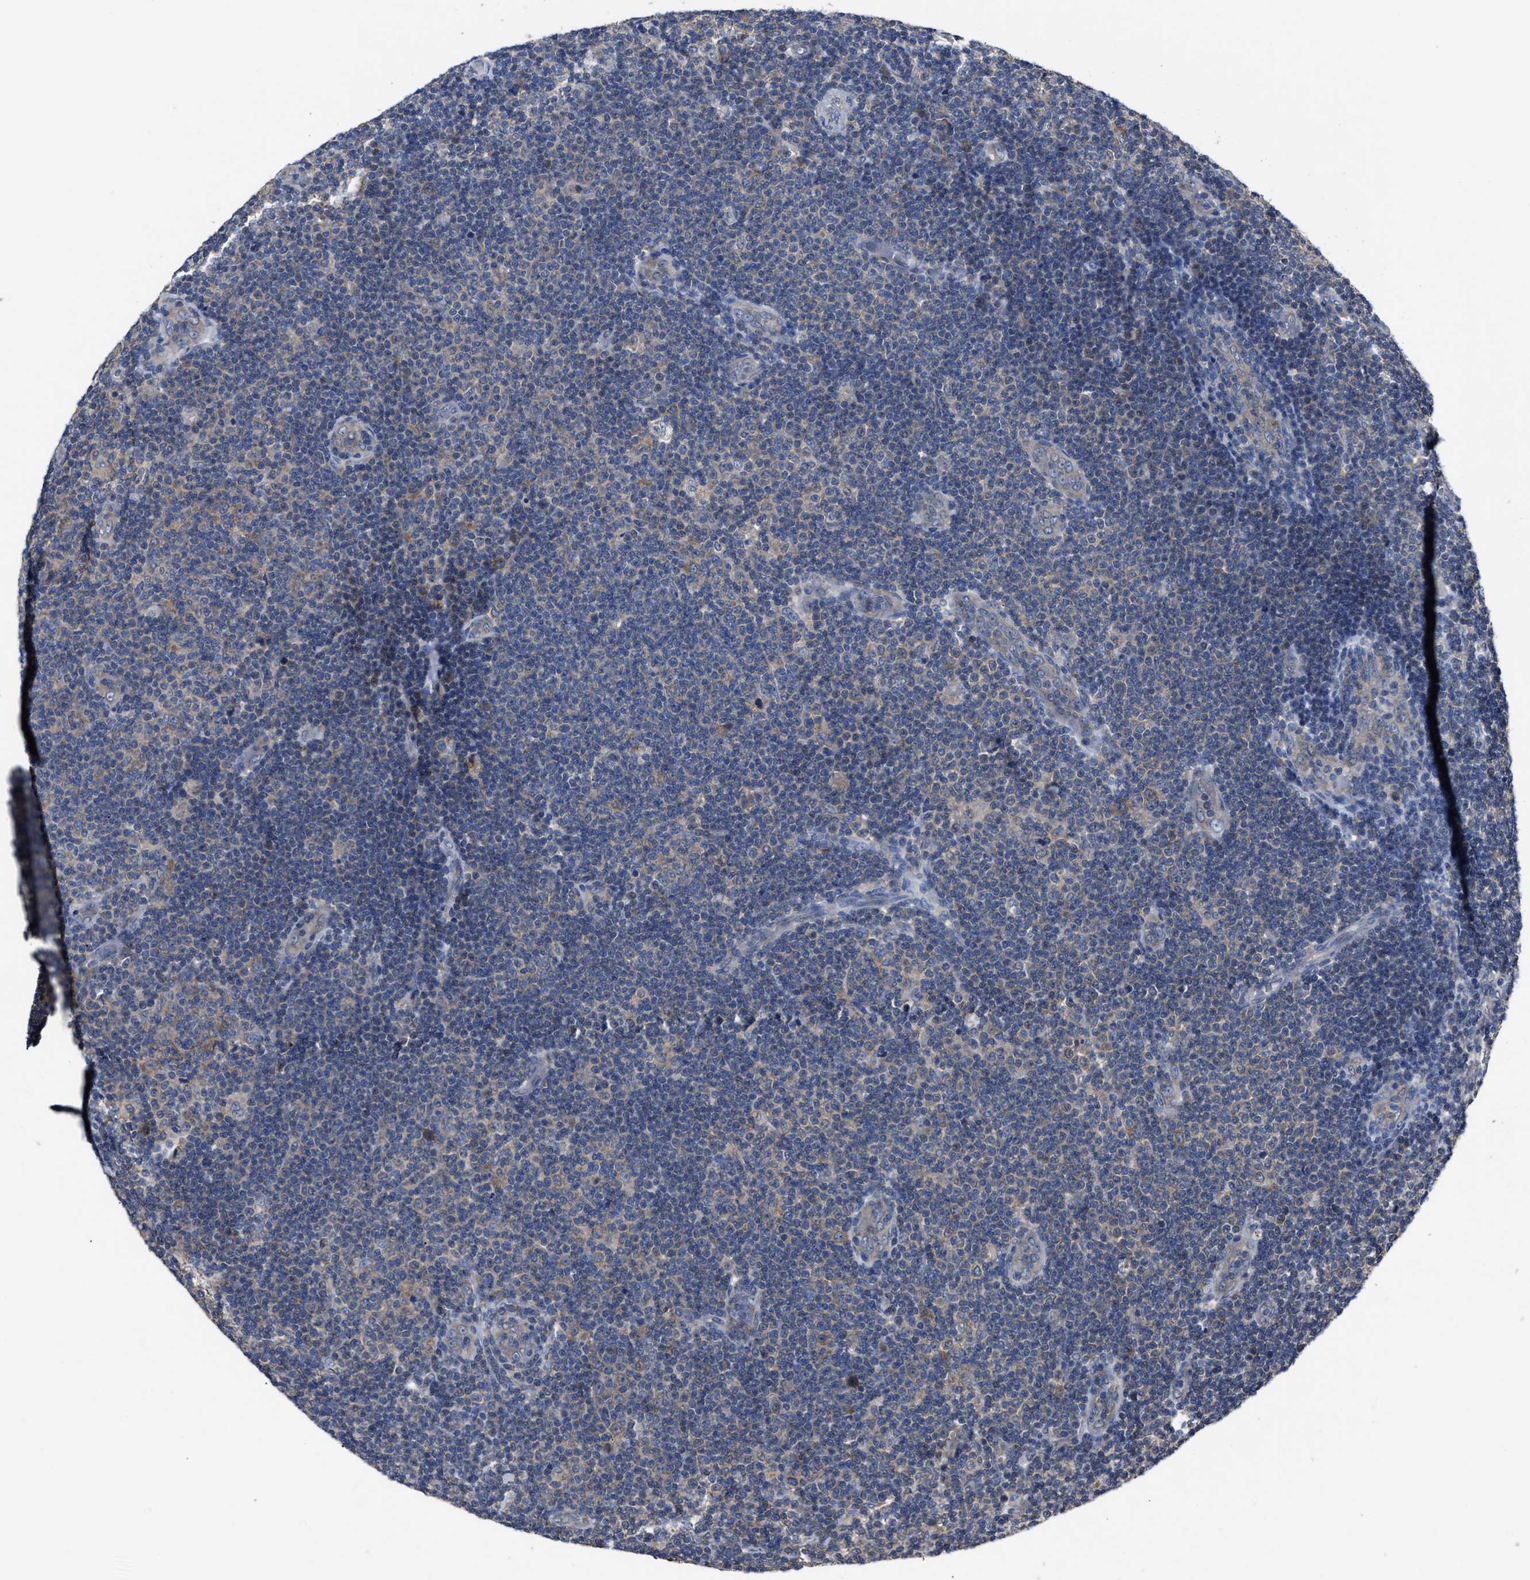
{"staining": {"intensity": "weak", "quantity": "<25%", "location": "cytoplasmic/membranous"}, "tissue": "lymphoma", "cell_type": "Tumor cells", "image_type": "cancer", "snomed": [{"axis": "morphology", "description": "Malignant lymphoma, non-Hodgkin's type, Low grade"}, {"axis": "topography", "description": "Lymph node"}], "caption": "IHC histopathology image of neoplastic tissue: lymphoma stained with DAB reveals no significant protein positivity in tumor cells.", "gene": "UPF1", "patient": {"sex": "male", "age": 83}}